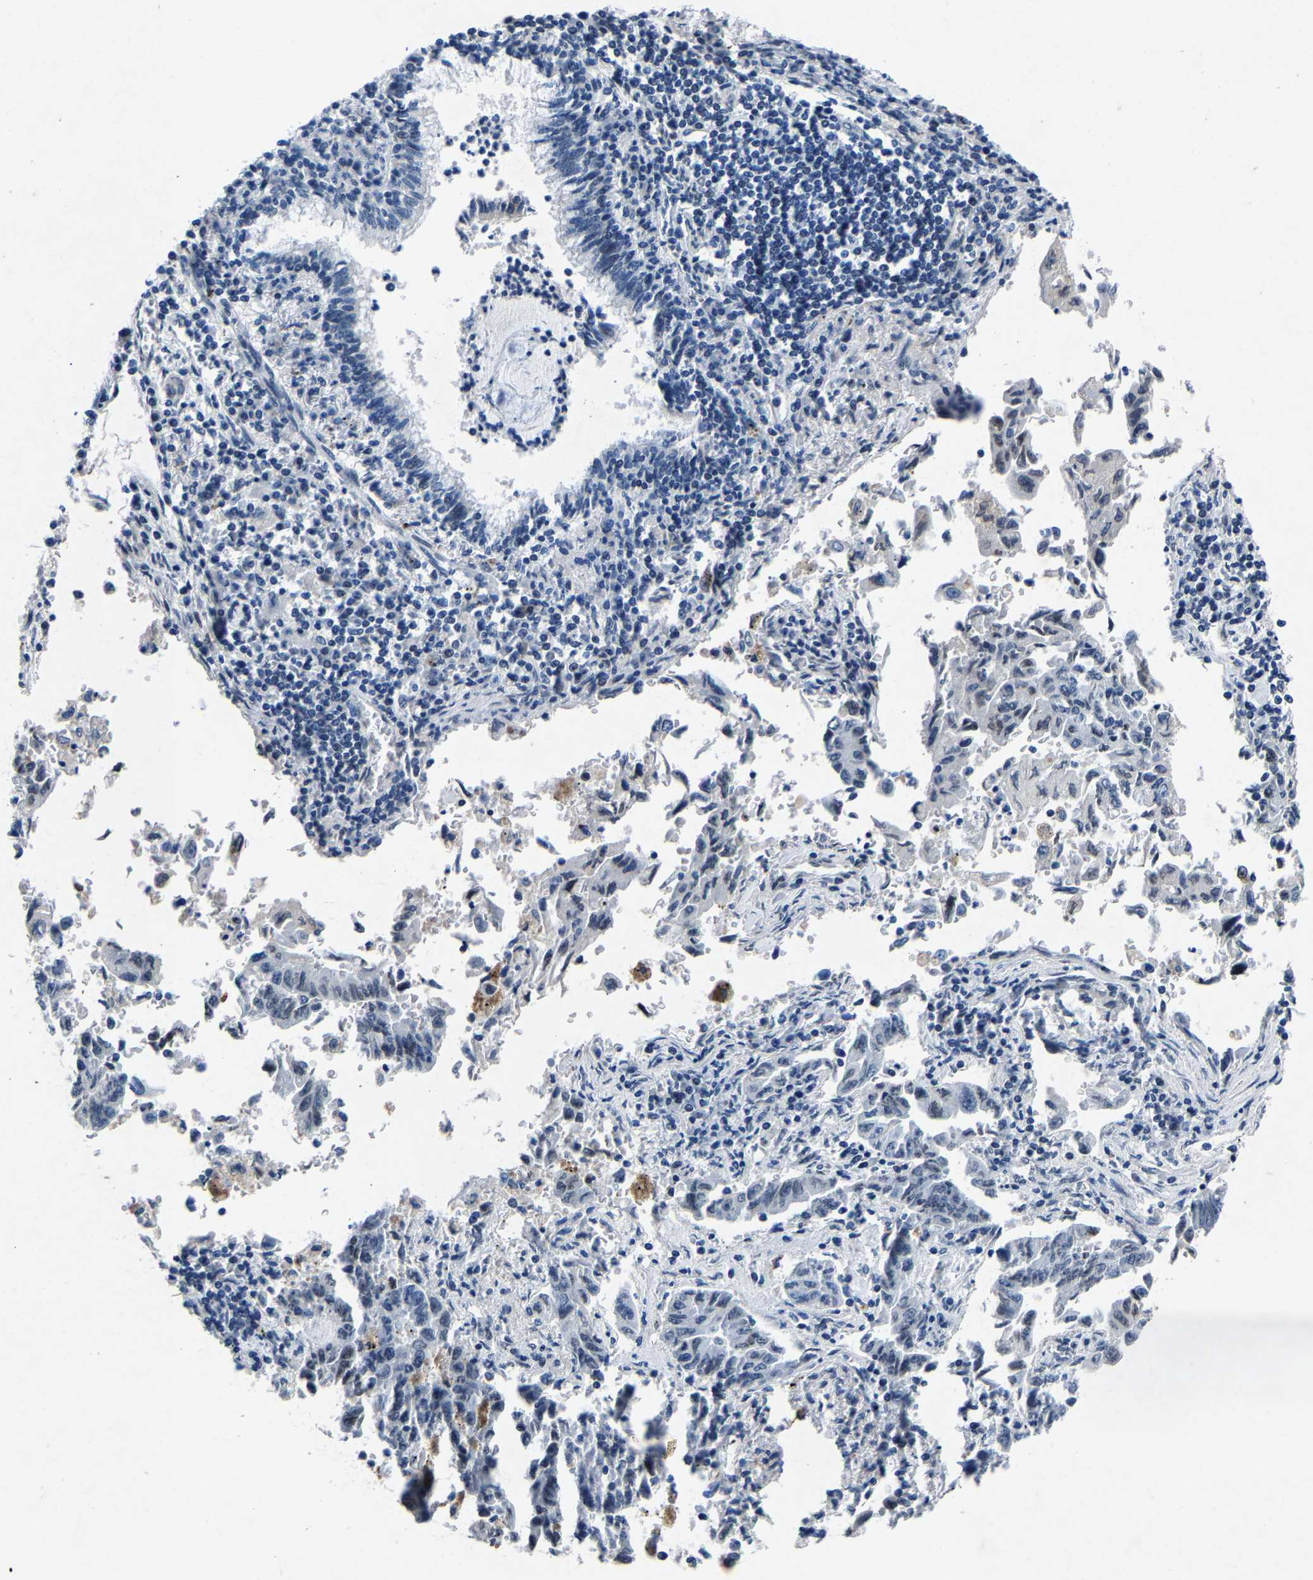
{"staining": {"intensity": "negative", "quantity": "none", "location": "none"}, "tissue": "lung cancer", "cell_type": "Tumor cells", "image_type": "cancer", "snomed": [{"axis": "morphology", "description": "Adenocarcinoma, NOS"}, {"axis": "topography", "description": "Lung"}], "caption": "IHC histopathology image of adenocarcinoma (lung) stained for a protein (brown), which displays no expression in tumor cells. (IHC, brightfield microscopy, high magnification).", "gene": "UBN2", "patient": {"sex": "female", "age": 51}}